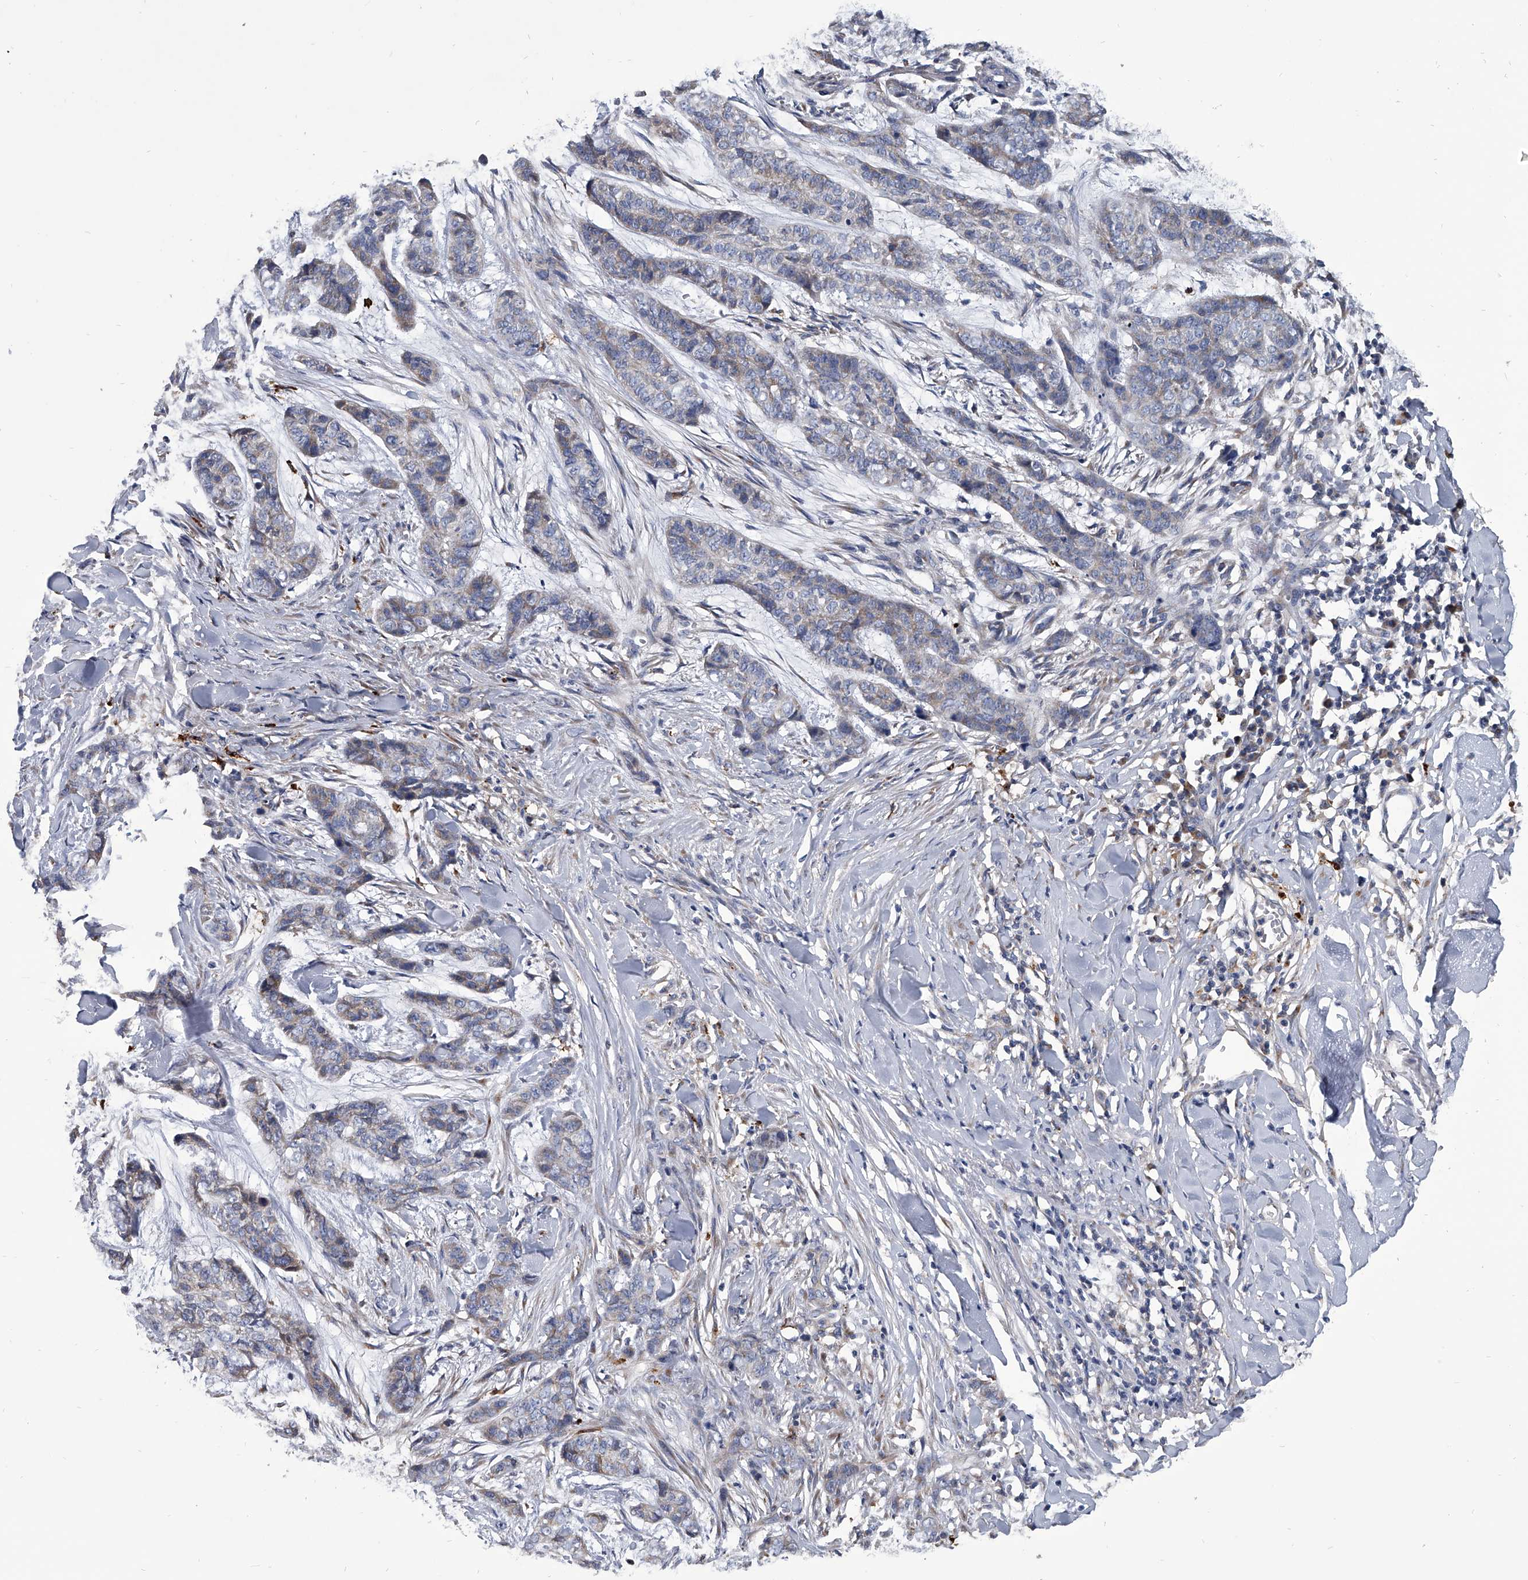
{"staining": {"intensity": "weak", "quantity": "25%-75%", "location": "cytoplasmic/membranous"}, "tissue": "skin cancer", "cell_type": "Tumor cells", "image_type": "cancer", "snomed": [{"axis": "morphology", "description": "Basal cell carcinoma"}, {"axis": "topography", "description": "Skin"}], "caption": "A high-resolution histopathology image shows immunohistochemistry (IHC) staining of skin cancer (basal cell carcinoma), which displays weak cytoplasmic/membranous expression in approximately 25%-75% of tumor cells.", "gene": "SPP1", "patient": {"sex": "female", "age": 64}}